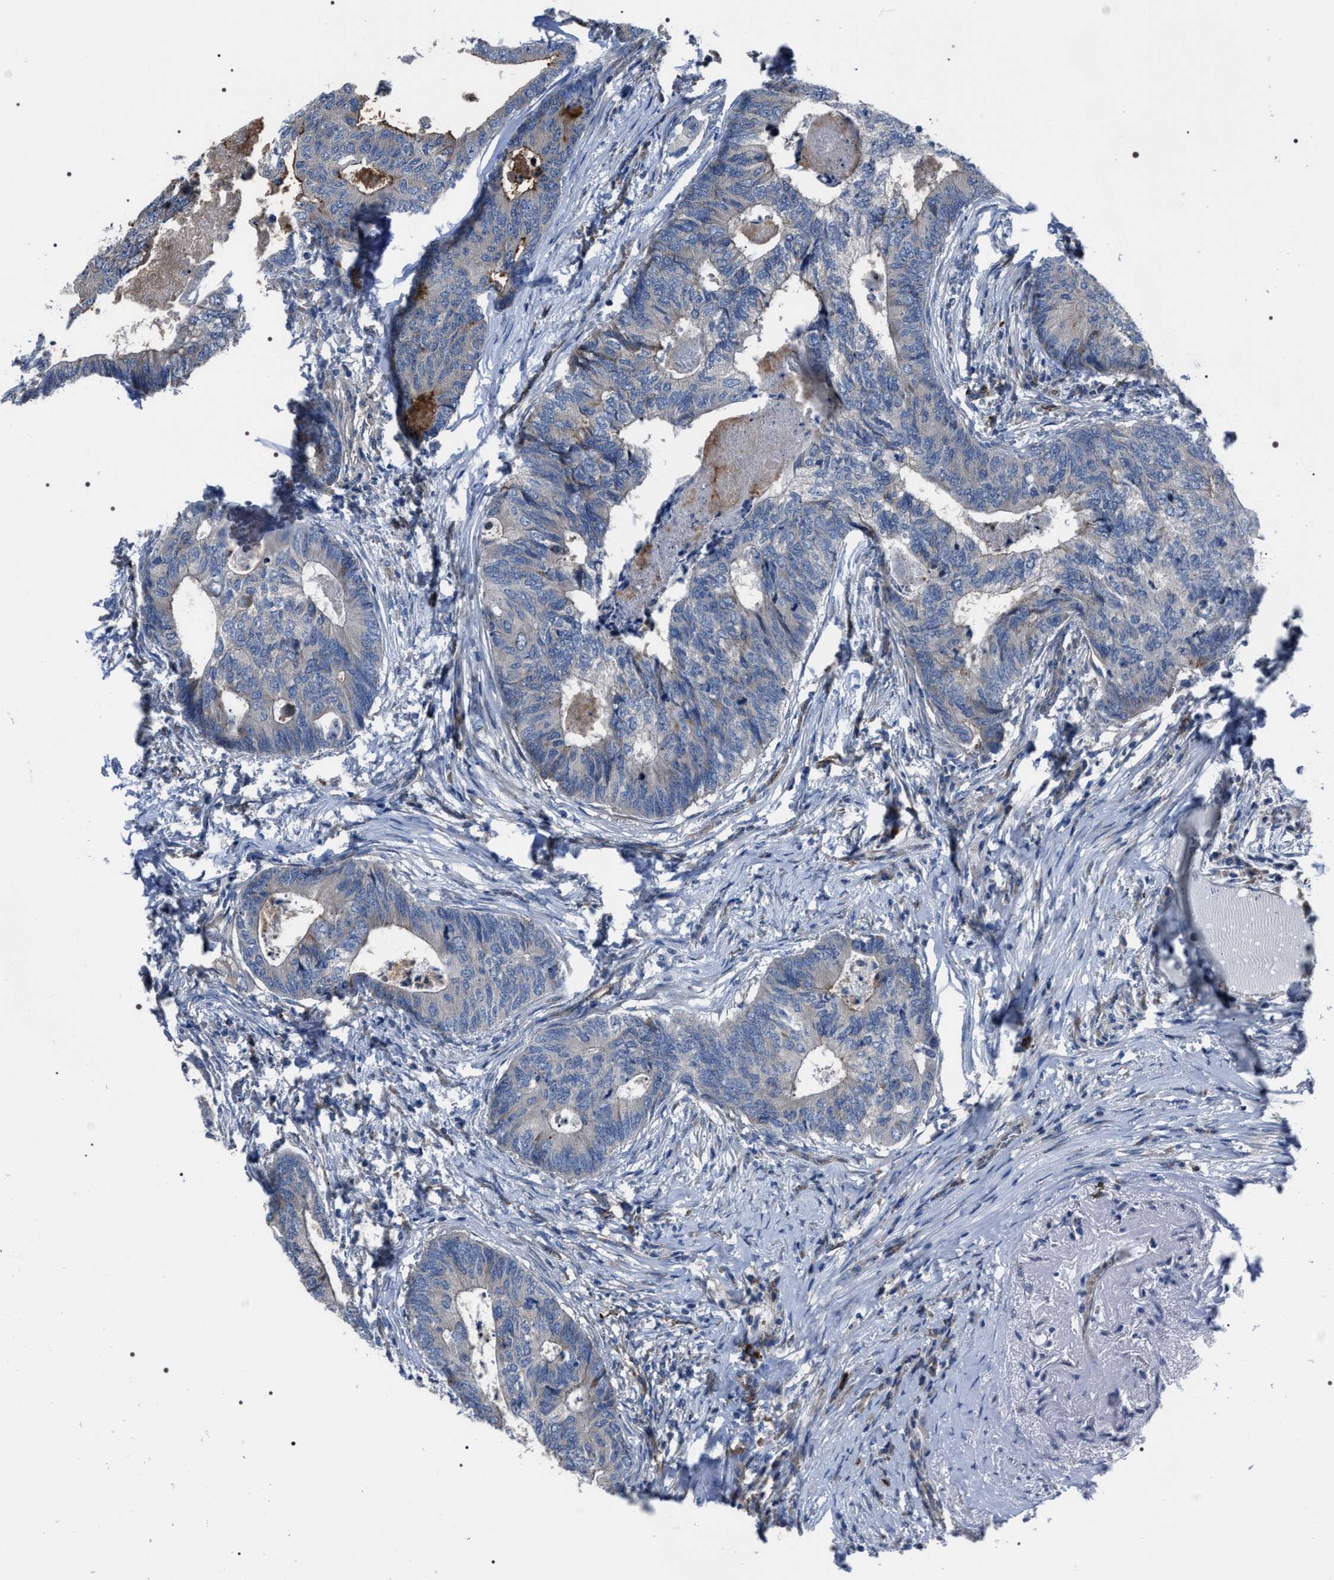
{"staining": {"intensity": "weak", "quantity": "<25%", "location": "cytoplasmic/membranous"}, "tissue": "colorectal cancer", "cell_type": "Tumor cells", "image_type": "cancer", "snomed": [{"axis": "morphology", "description": "Adenocarcinoma, NOS"}, {"axis": "topography", "description": "Colon"}], "caption": "Immunohistochemistry micrograph of neoplastic tissue: colorectal cancer (adenocarcinoma) stained with DAB (3,3'-diaminobenzidine) shows no significant protein staining in tumor cells.", "gene": "PKD1L1", "patient": {"sex": "female", "age": 67}}